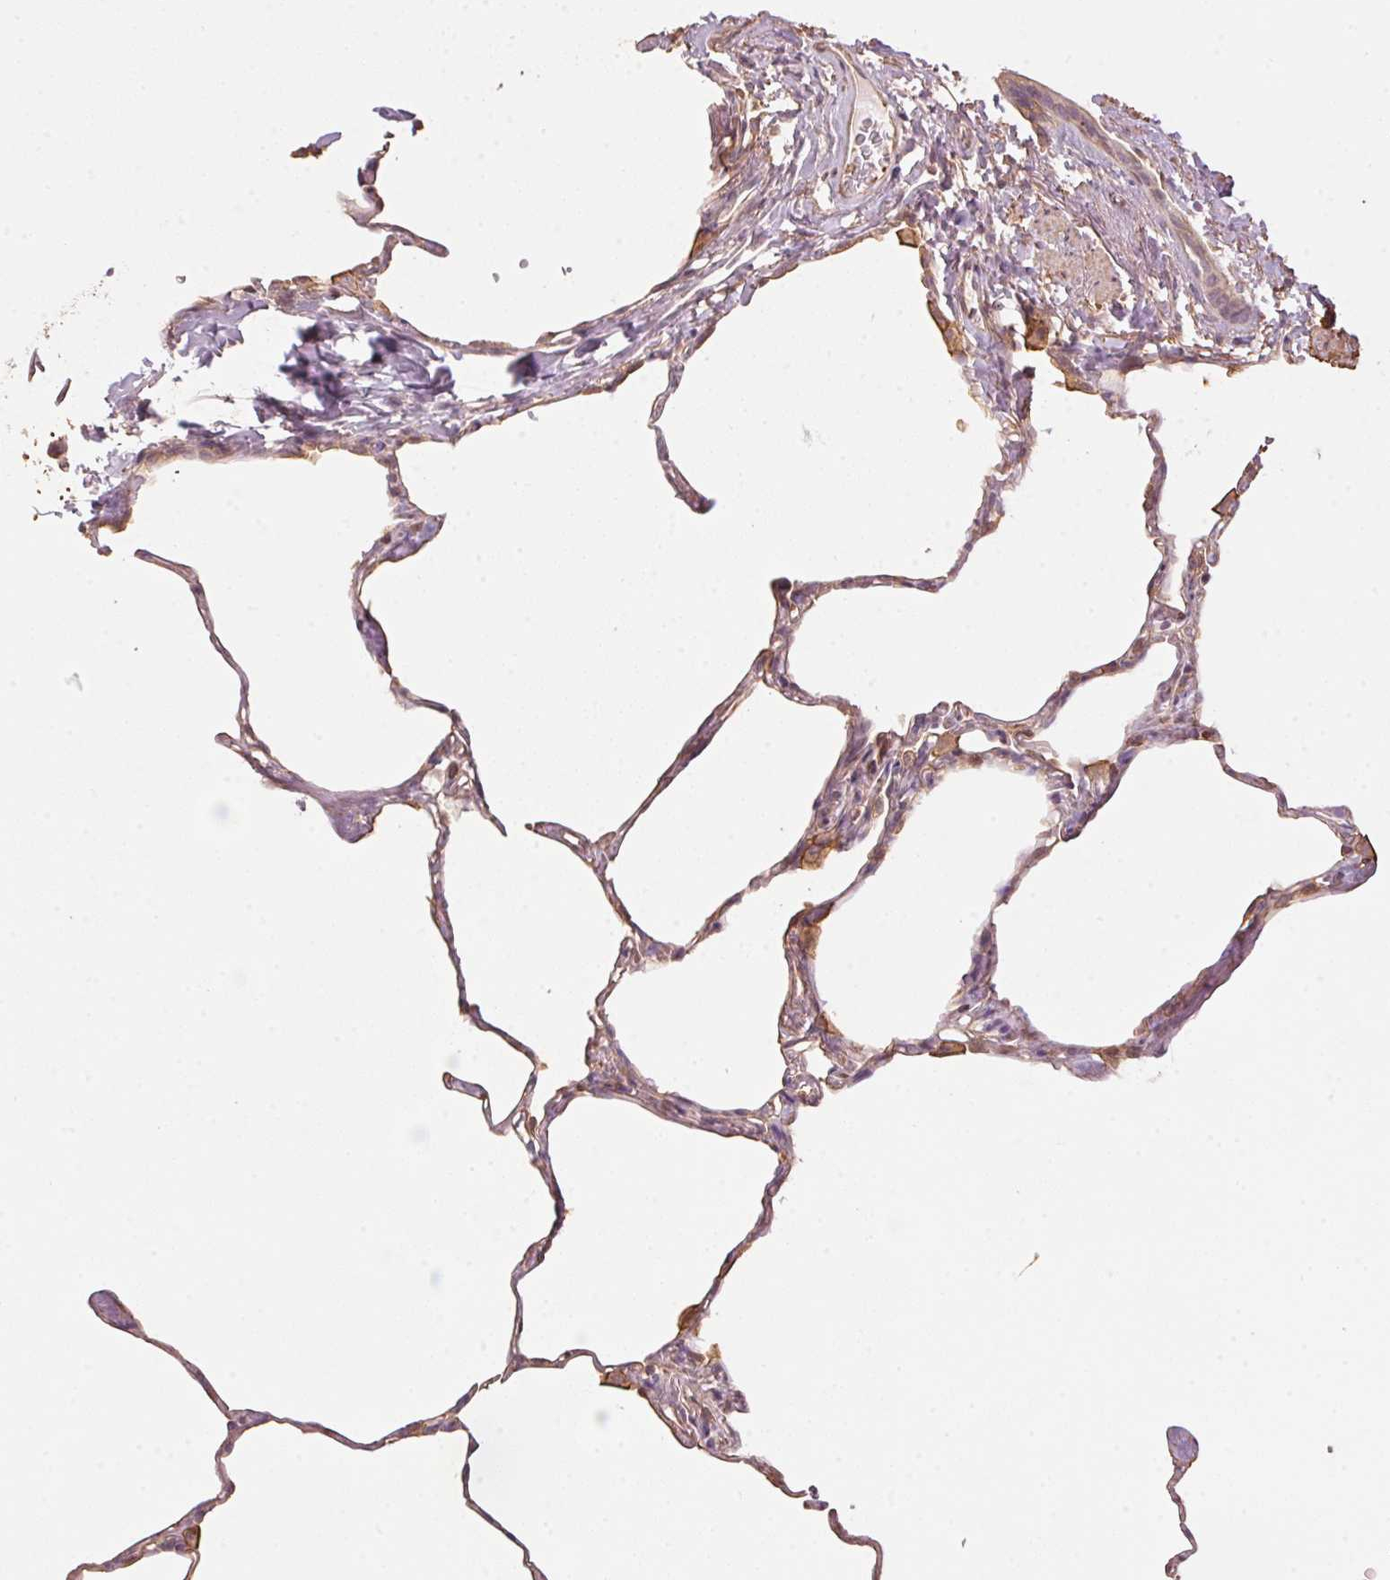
{"staining": {"intensity": "weak", "quantity": "<25%", "location": "cytoplasmic/membranous"}, "tissue": "lung", "cell_type": "Alveolar cells", "image_type": "normal", "snomed": [{"axis": "morphology", "description": "Normal tissue, NOS"}, {"axis": "topography", "description": "Lung"}], "caption": "IHC micrograph of benign lung: lung stained with DAB demonstrates no significant protein expression in alveolar cells.", "gene": "QDPR", "patient": {"sex": "male", "age": 65}}